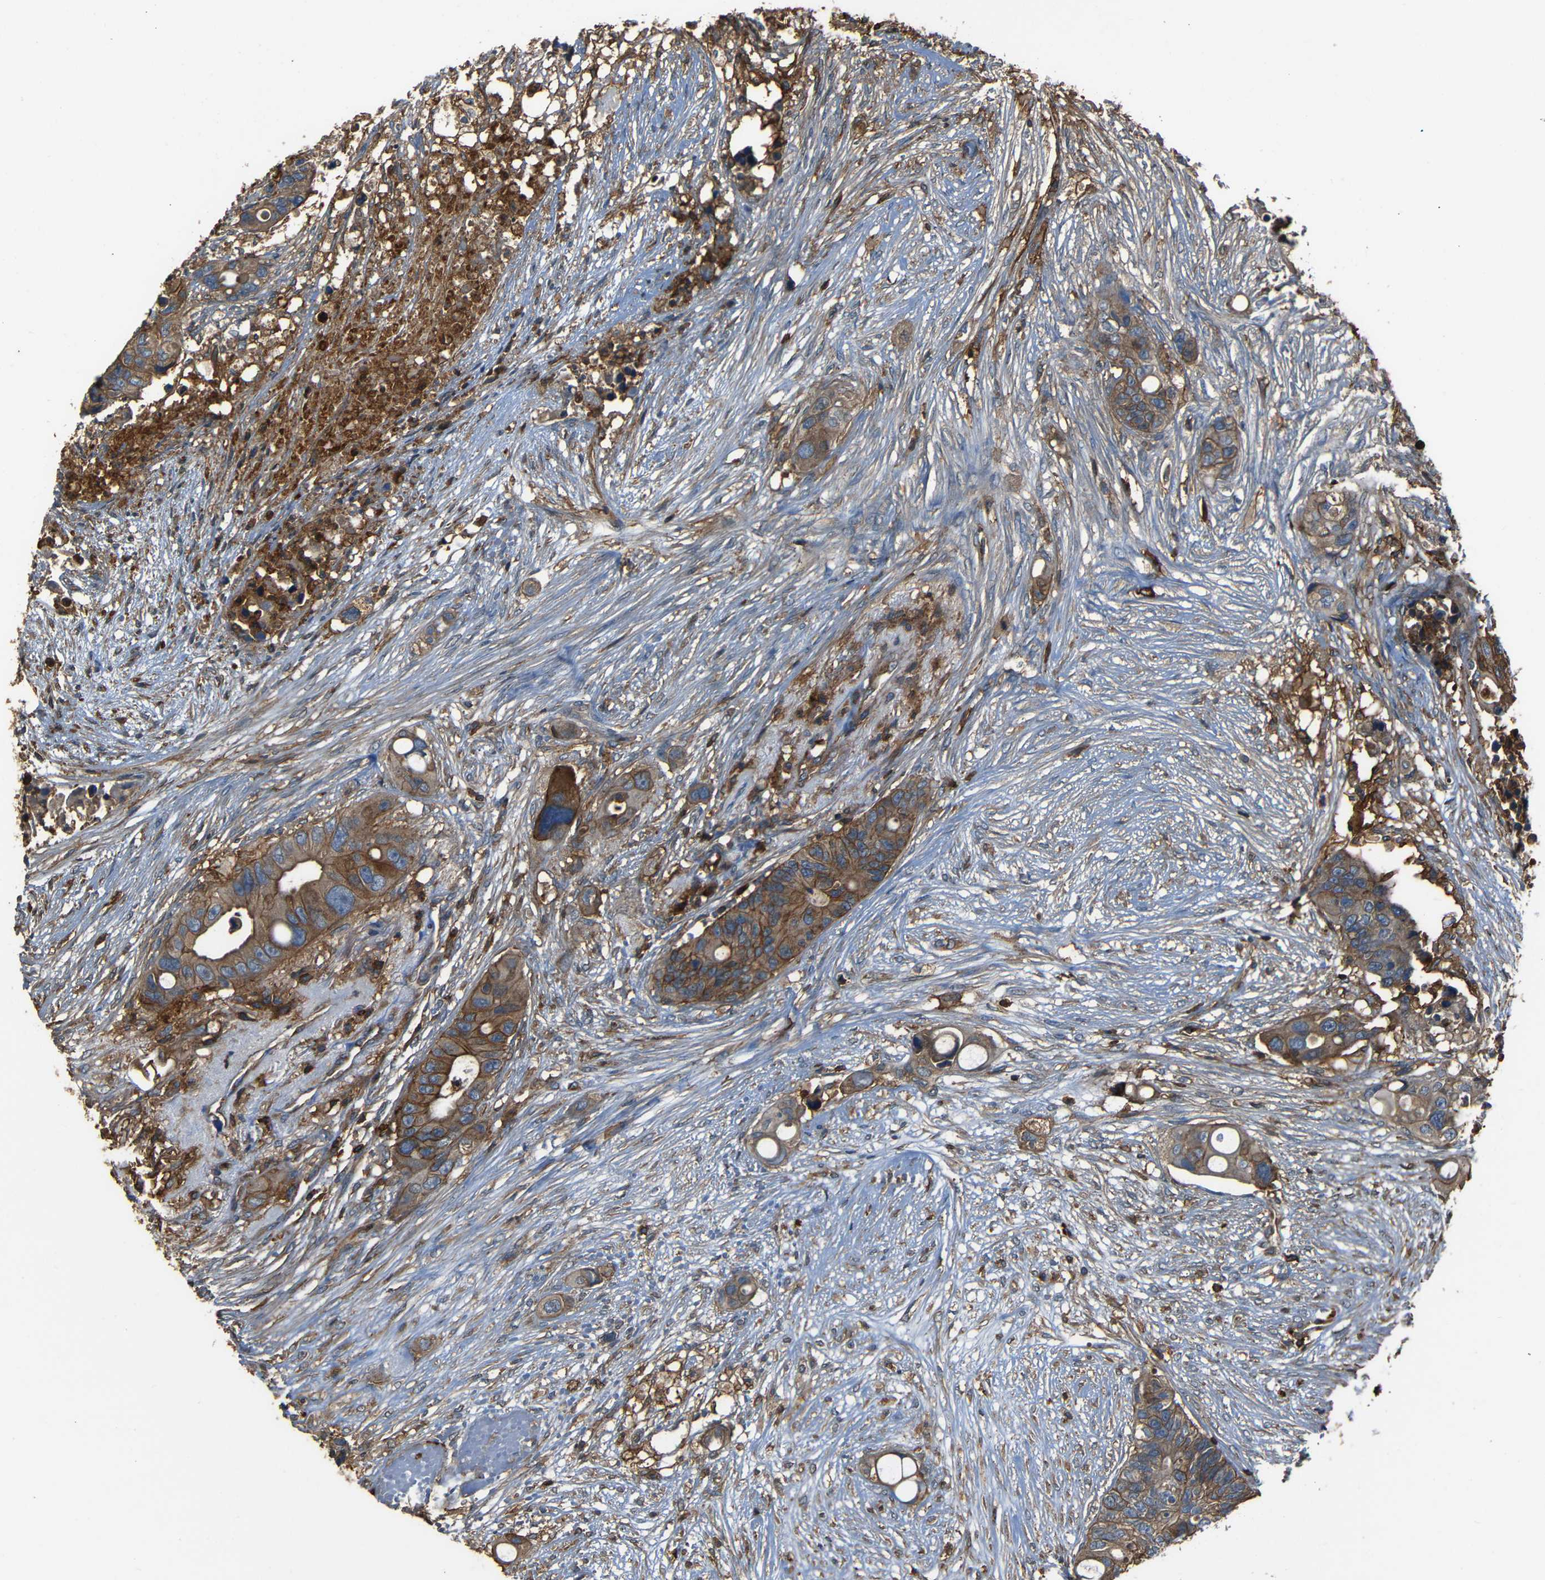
{"staining": {"intensity": "moderate", "quantity": ">75%", "location": "cytoplasmic/membranous"}, "tissue": "colorectal cancer", "cell_type": "Tumor cells", "image_type": "cancer", "snomed": [{"axis": "morphology", "description": "Adenocarcinoma, NOS"}, {"axis": "topography", "description": "Colon"}], "caption": "IHC of colorectal cancer shows medium levels of moderate cytoplasmic/membranous positivity in approximately >75% of tumor cells. The staining was performed using DAB (3,3'-diaminobenzidine) to visualize the protein expression in brown, while the nuclei were stained in blue with hematoxylin (Magnification: 20x).", "gene": "ADGRE5", "patient": {"sex": "female", "age": 57}}